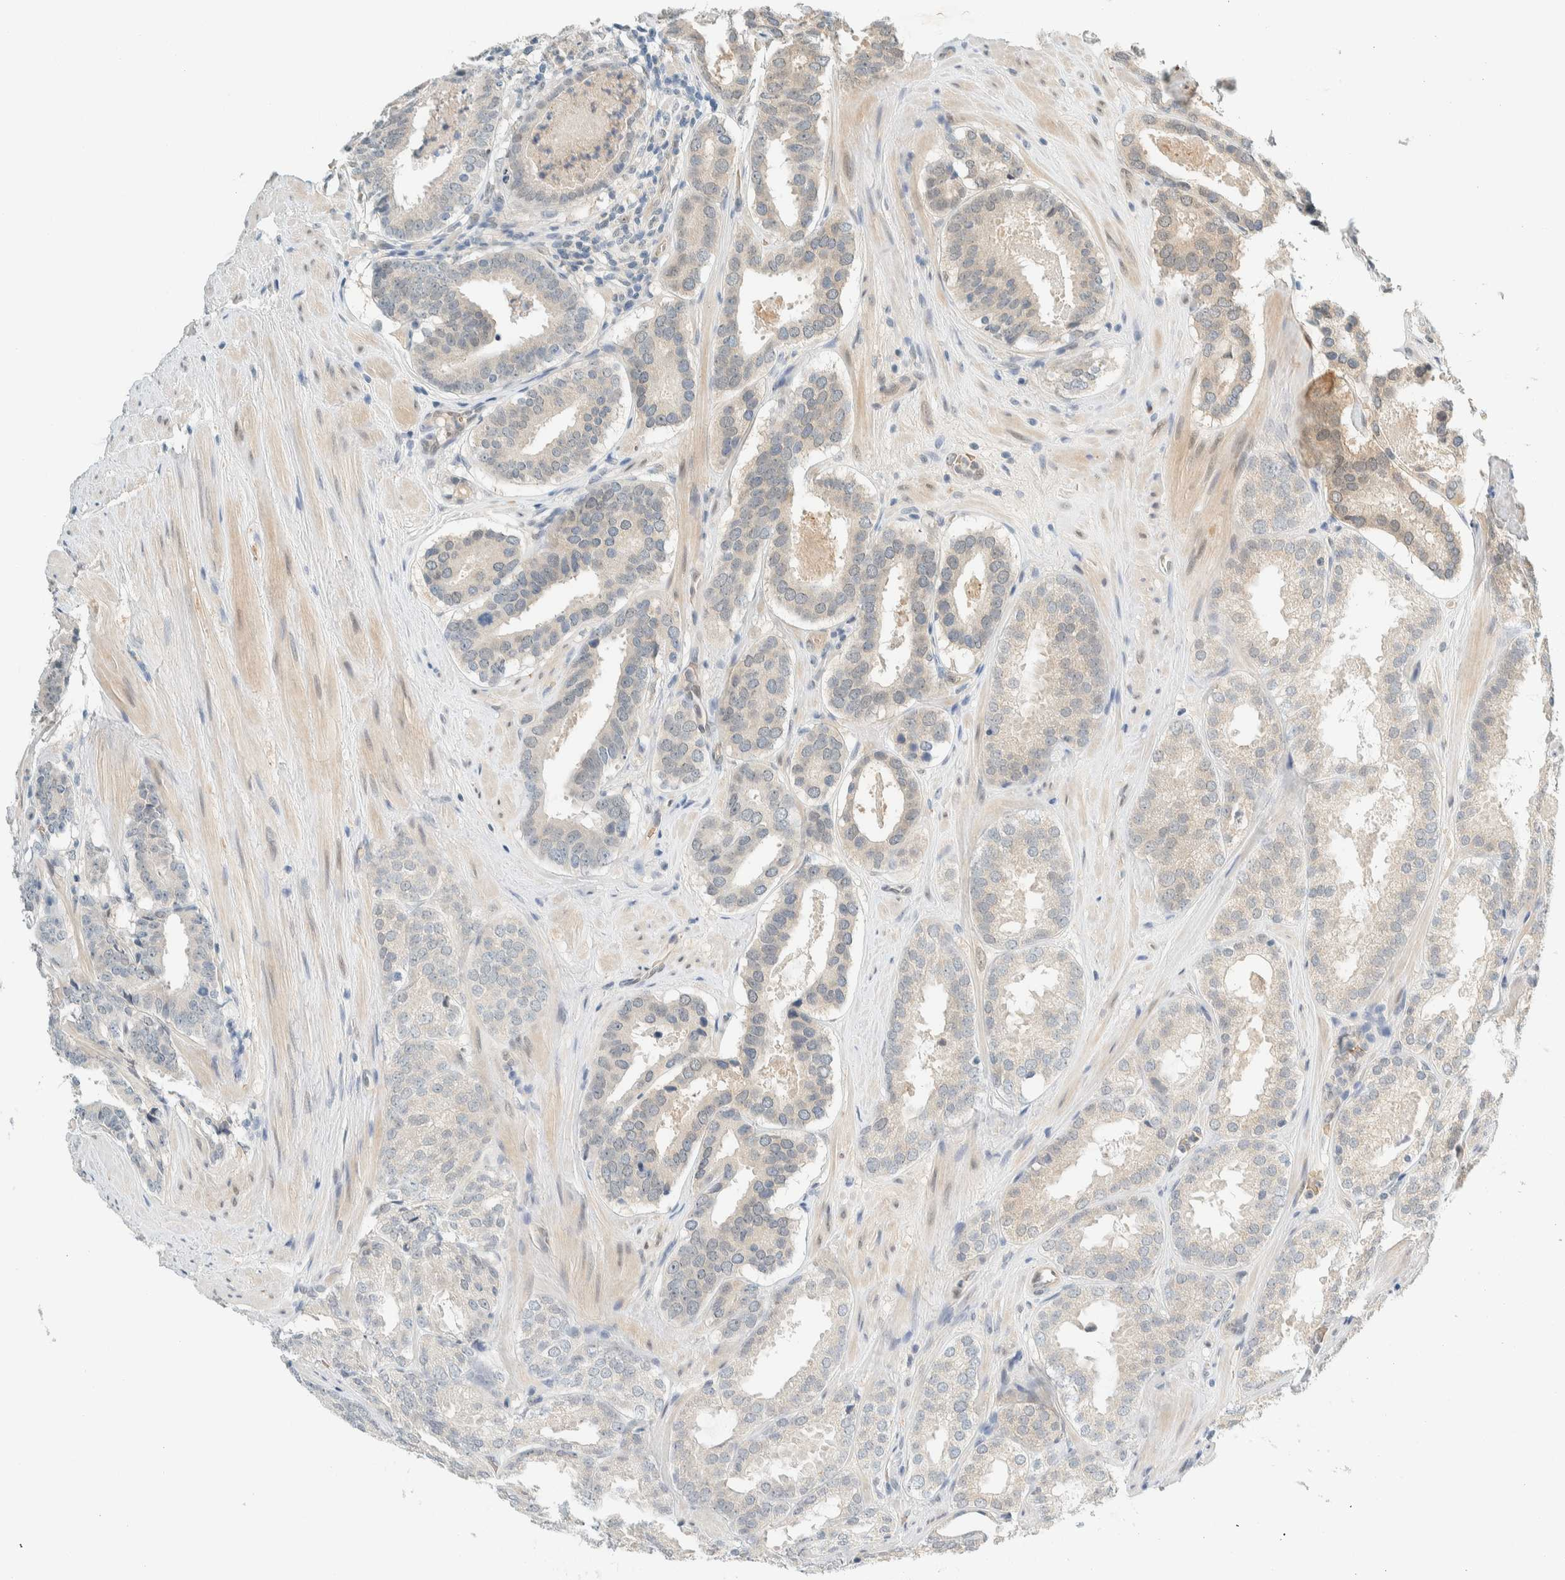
{"staining": {"intensity": "negative", "quantity": "none", "location": "none"}, "tissue": "prostate cancer", "cell_type": "Tumor cells", "image_type": "cancer", "snomed": [{"axis": "morphology", "description": "Adenocarcinoma, Low grade"}, {"axis": "topography", "description": "Prostate"}], "caption": "Adenocarcinoma (low-grade) (prostate) was stained to show a protein in brown. There is no significant positivity in tumor cells.", "gene": "TSTD2", "patient": {"sex": "male", "age": 69}}